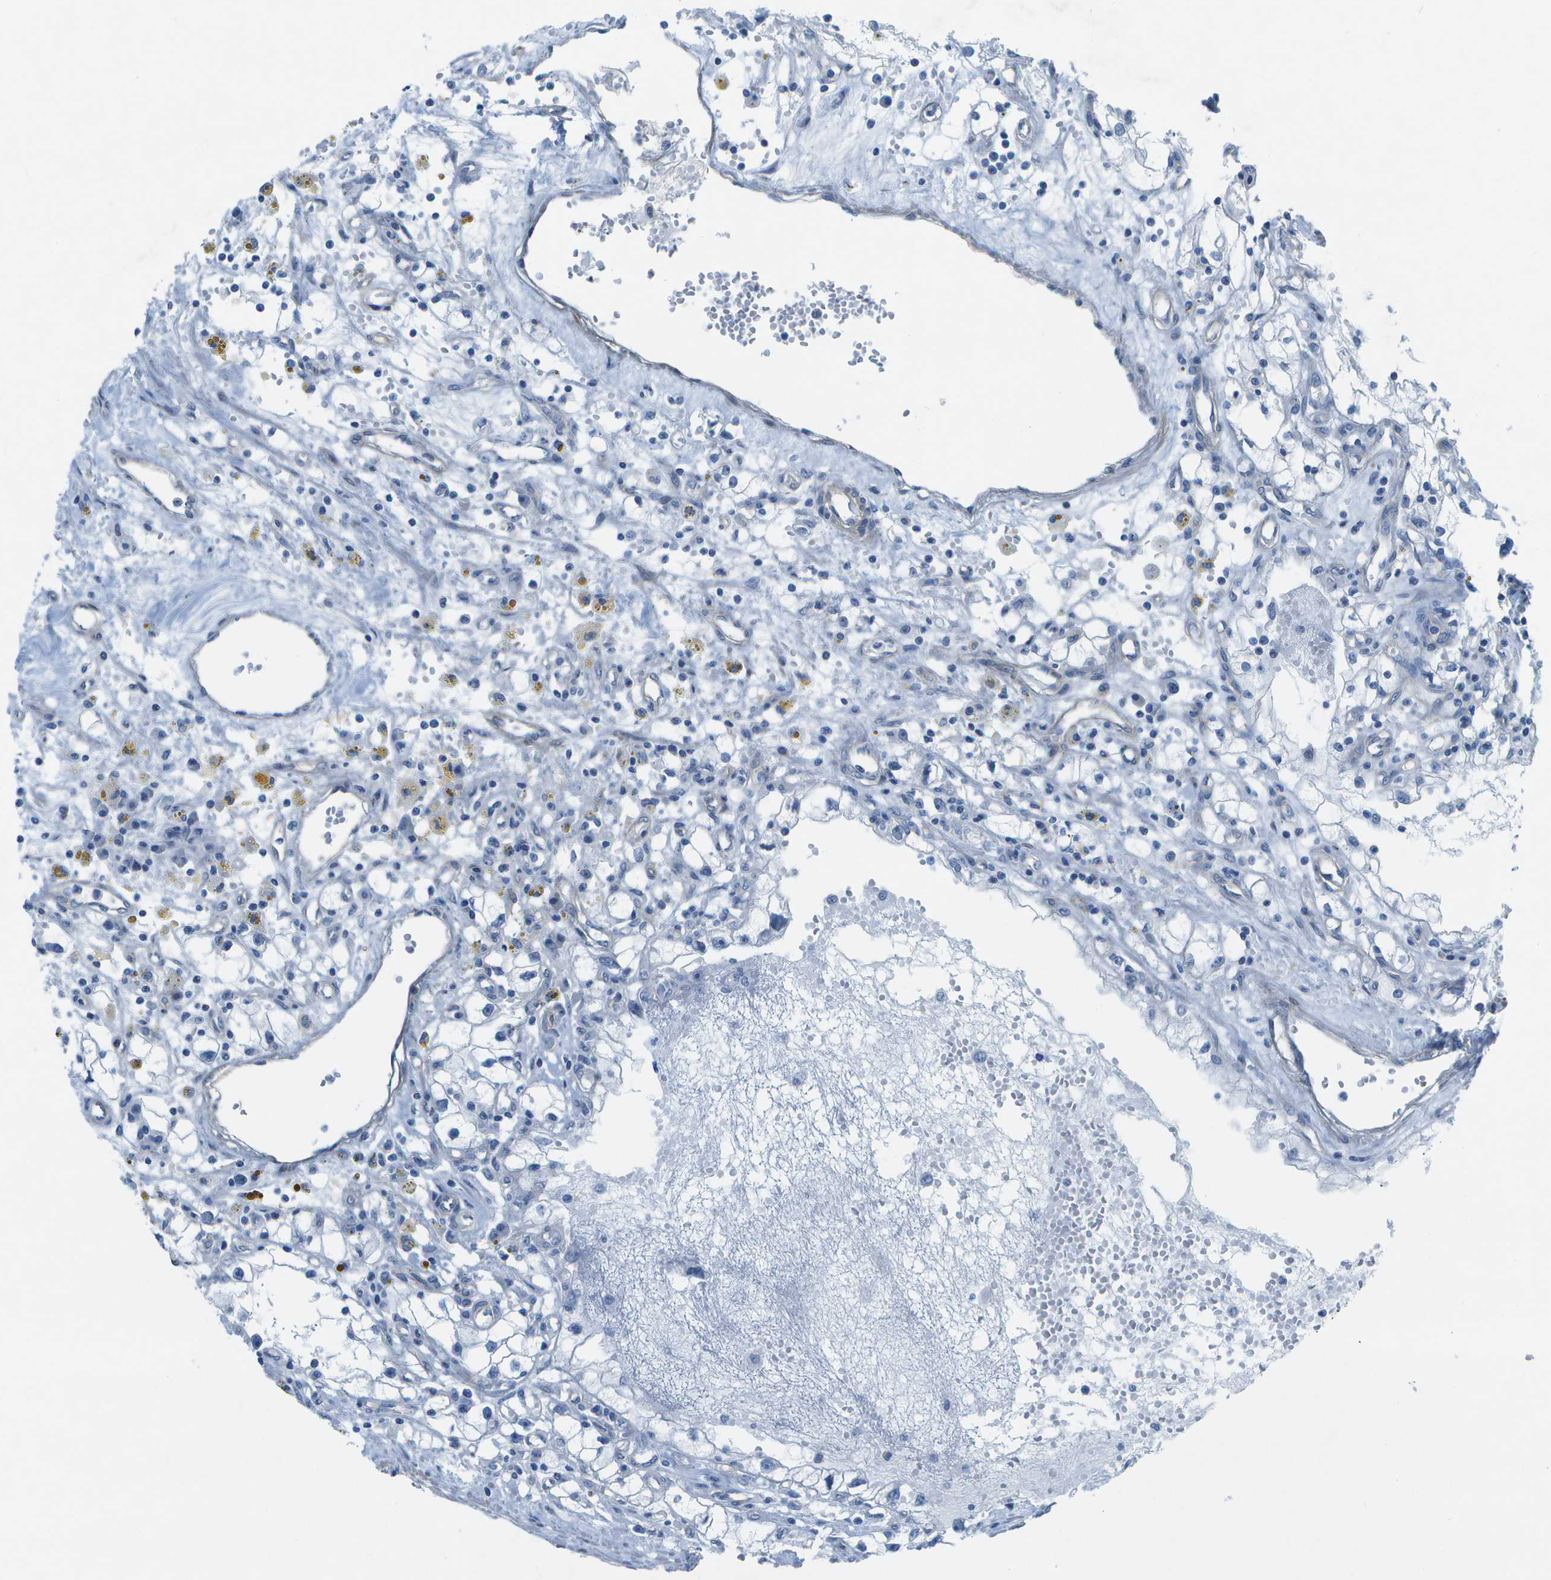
{"staining": {"intensity": "negative", "quantity": "none", "location": "none"}, "tissue": "renal cancer", "cell_type": "Tumor cells", "image_type": "cancer", "snomed": [{"axis": "morphology", "description": "Adenocarcinoma, NOS"}, {"axis": "topography", "description": "Kidney"}], "caption": "IHC of renal cancer (adenocarcinoma) reveals no staining in tumor cells. The staining is performed using DAB brown chromogen with nuclei counter-stained in using hematoxylin.", "gene": "SORBS3", "patient": {"sex": "male", "age": 56}}